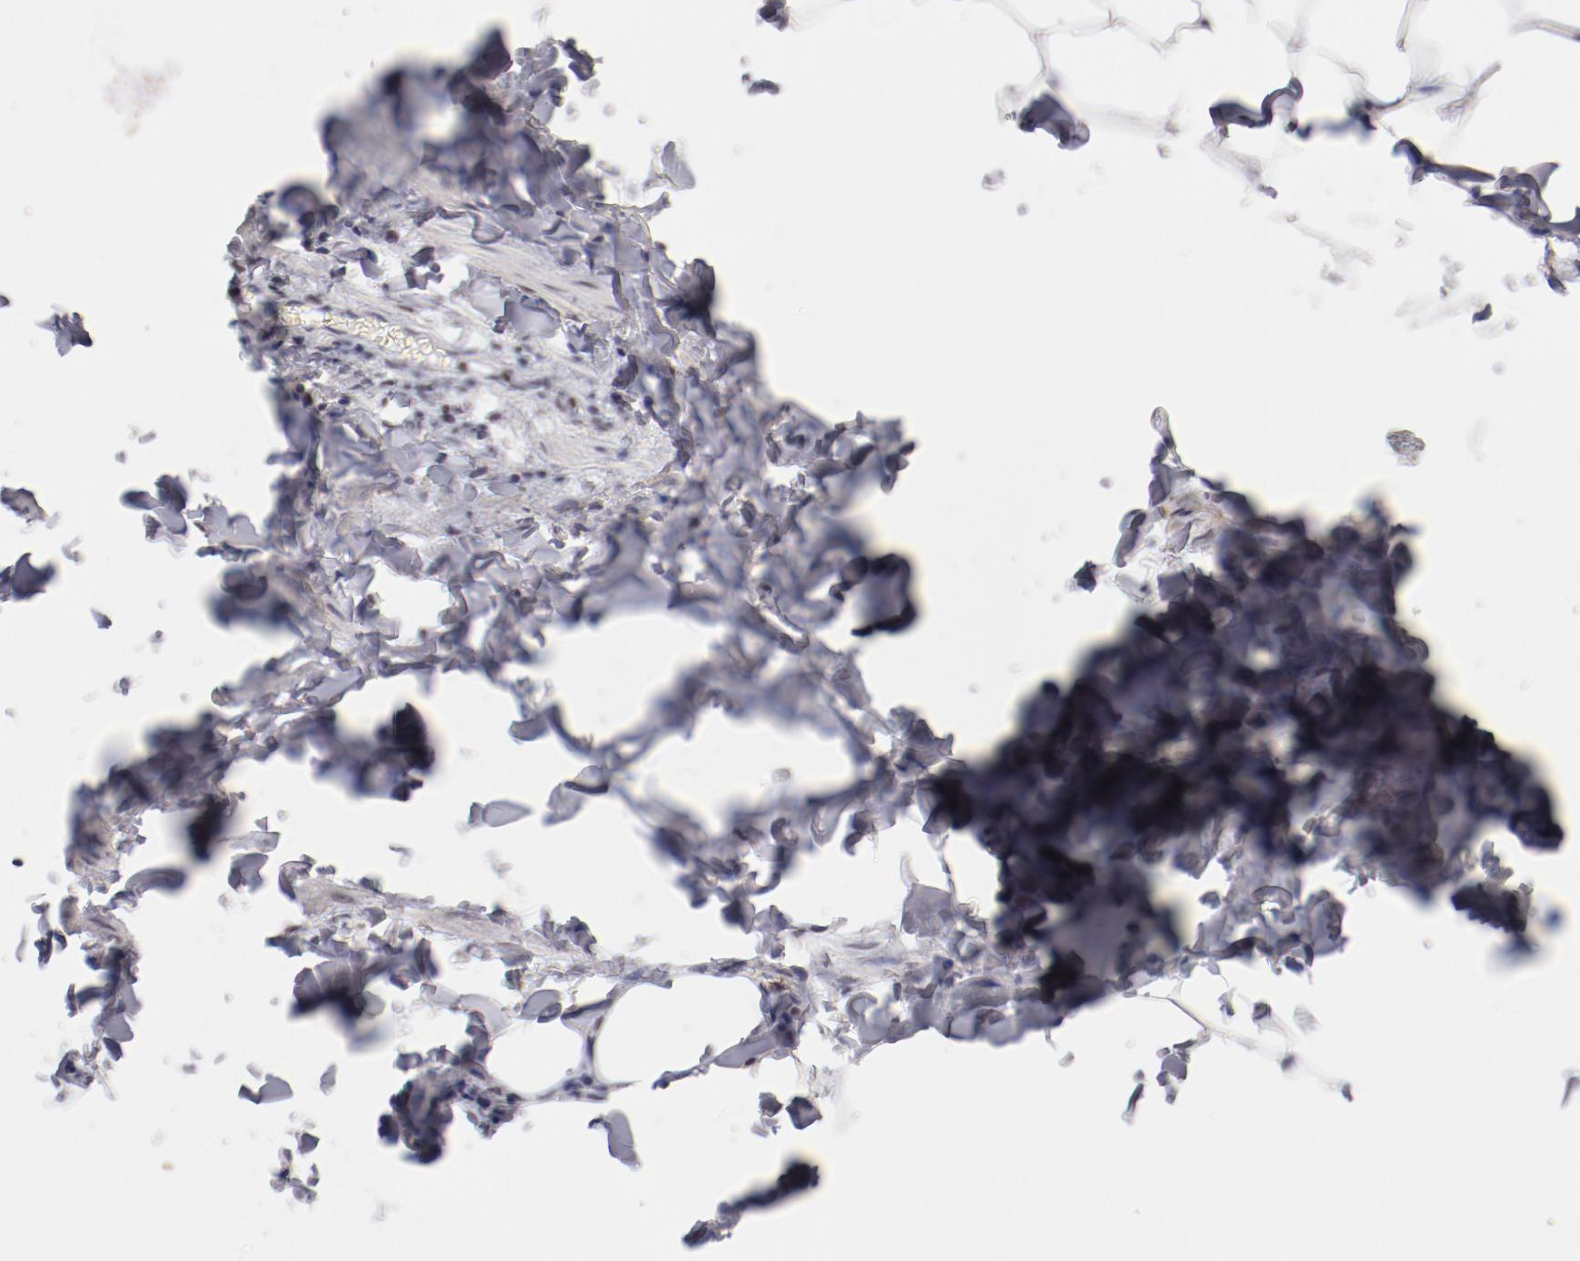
{"staining": {"intensity": "negative", "quantity": "none", "location": "none"}, "tissue": "adipose tissue", "cell_type": "Adipocytes", "image_type": "normal", "snomed": [{"axis": "morphology", "description": "Normal tissue, NOS"}, {"axis": "topography", "description": "Vascular tissue"}], "caption": "Immunohistochemistry of benign adipose tissue exhibits no expression in adipocytes. (DAB immunohistochemistry (IHC), high magnification).", "gene": "NFE2", "patient": {"sex": "male", "age": 41}}